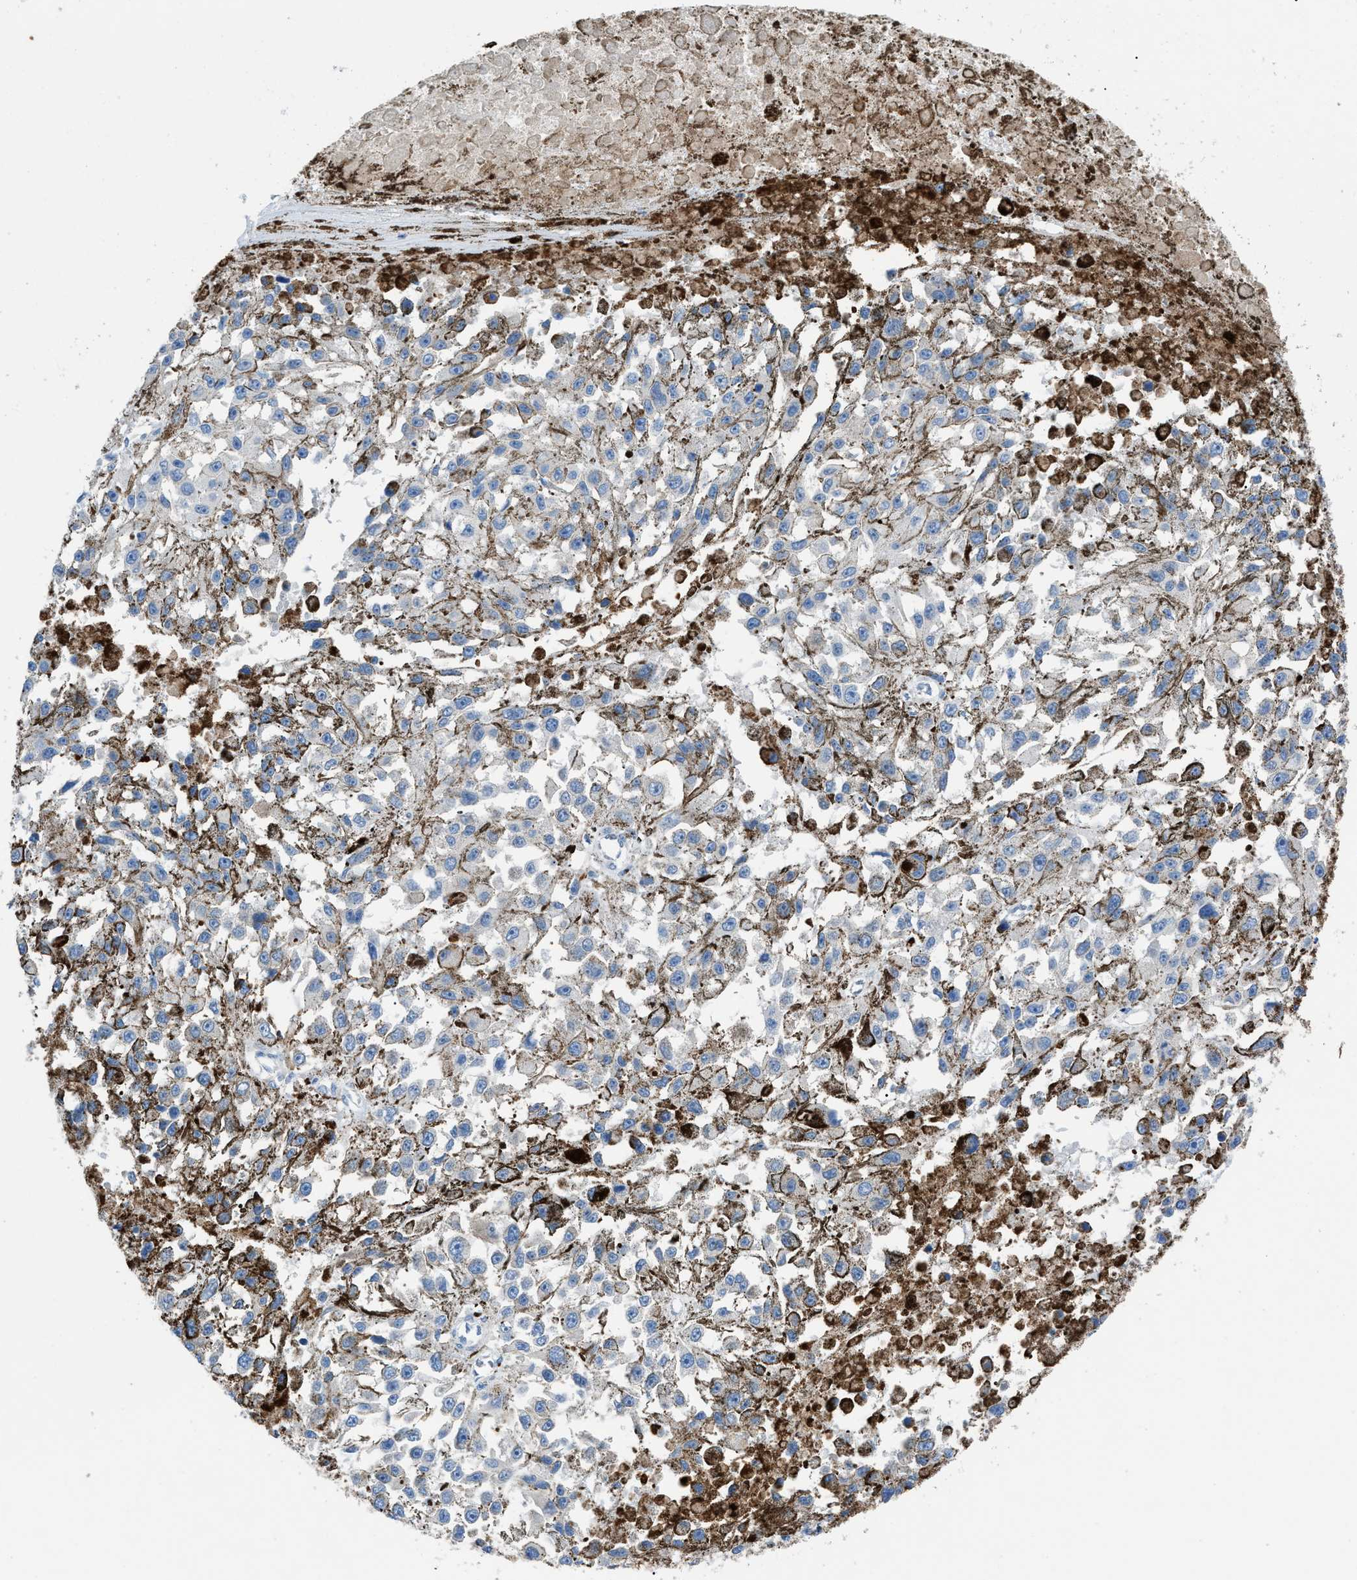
{"staining": {"intensity": "negative", "quantity": "none", "location": "none"}, "tissue": "melanoma", "cell_type": "Tumor cells", "image_type": "cancer", "snomed": [{"axis": "morphology", "description": "Malignant melanoma, Metastatic site"}, {"axis": "topography", "description": "Lymph node"}], "caption": "Photomicrograph shows no protein staining in tumor cells of melanoma tissue.", "gene": "ZDHHC24", "patient": {"sex": "male", "age": 59}}